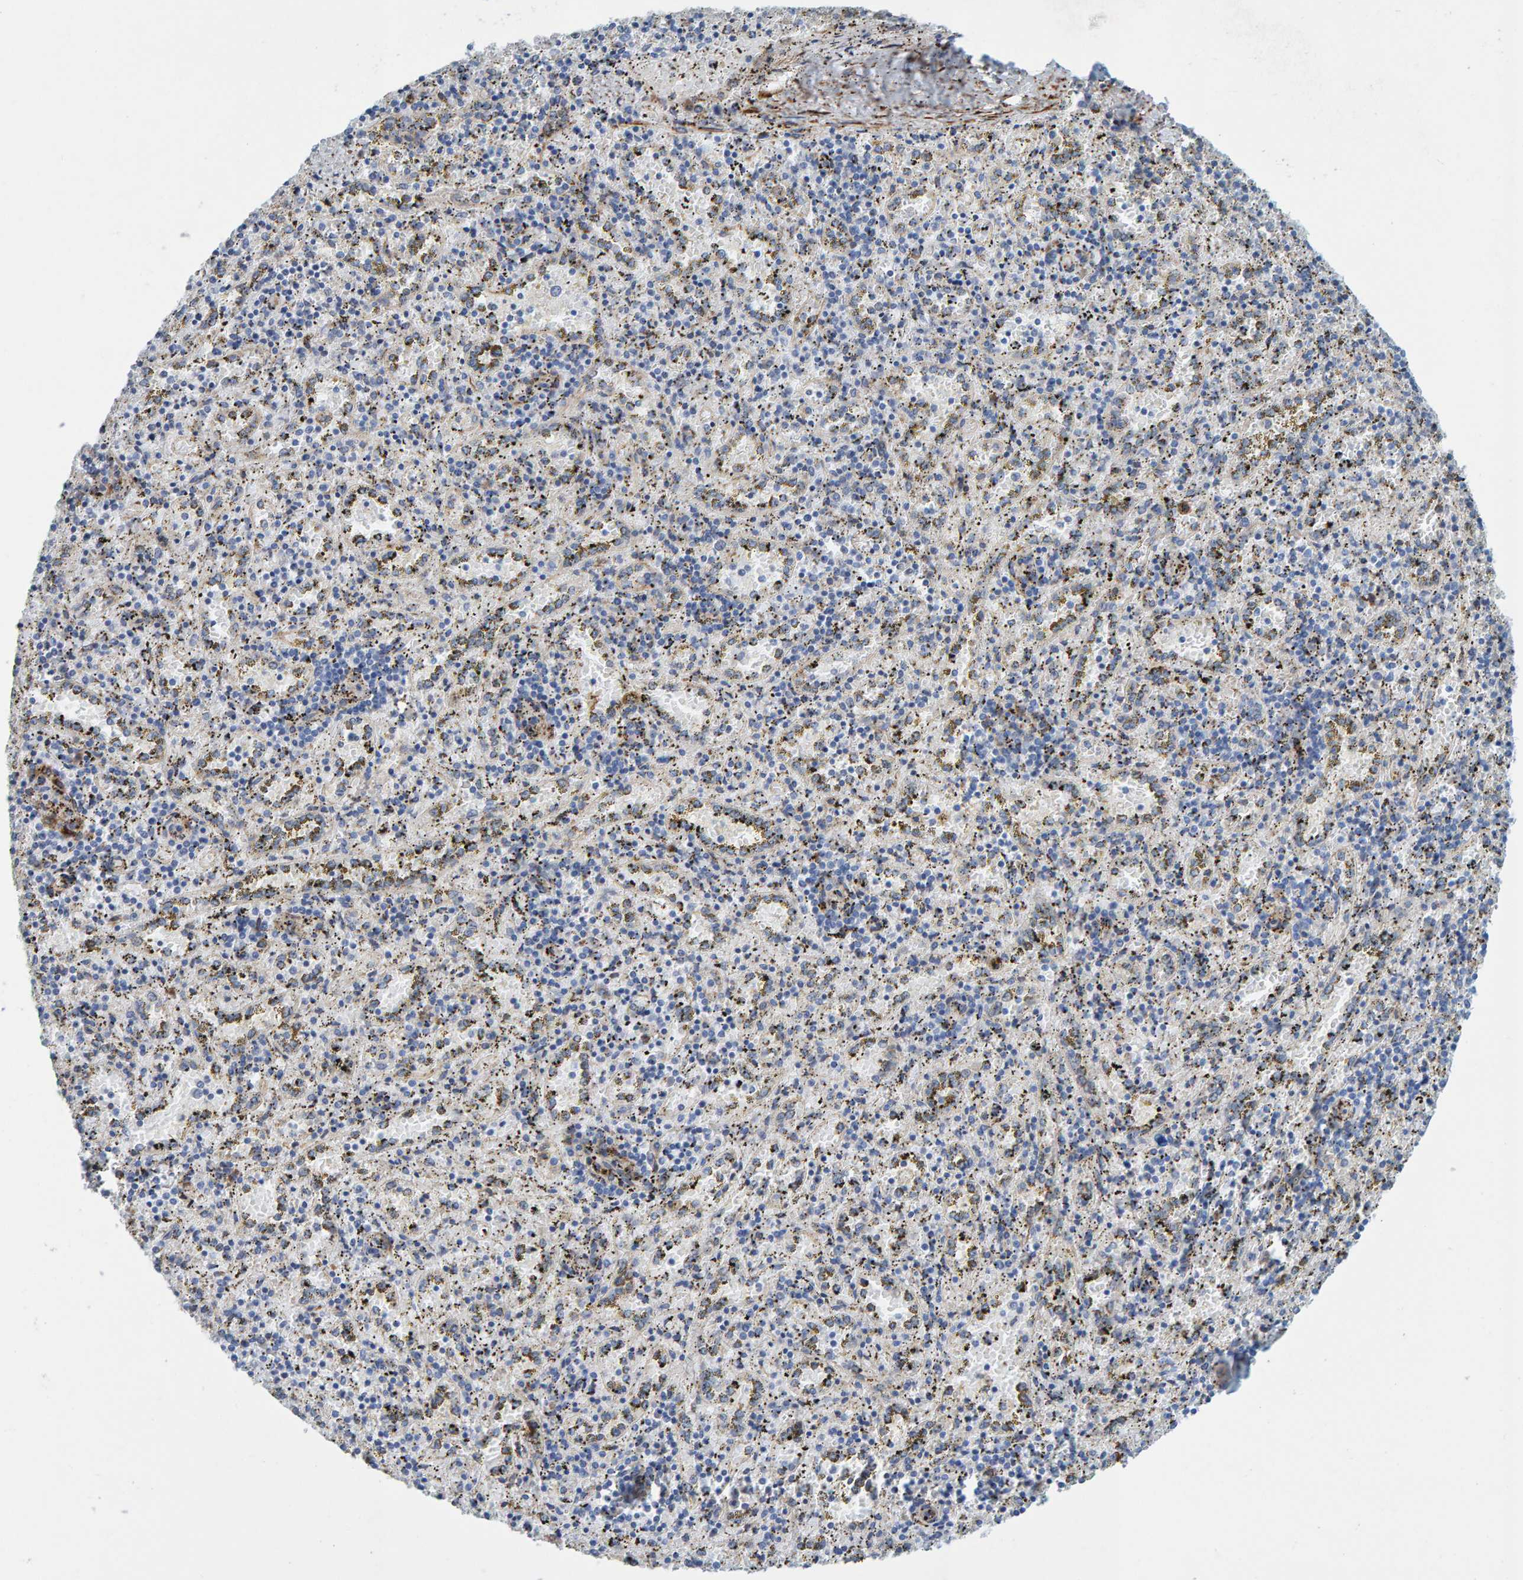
{"staining": {"intensity": "negative", "quantity": "none", "location": "none"}, "tissue": "spleen", "cell_type": "Cells in red pulp", "image_type": "normal", "snomed": [{"axis": "morphology", "description": "Normal tissue, NOS"}, {"axis": "topography", "description": "Spleen"}], "caption": "Cells in red pulp show no significant staining in normal spleen.", "gene": "MMP16", "patient": {"sex": "male", "age": 11}}